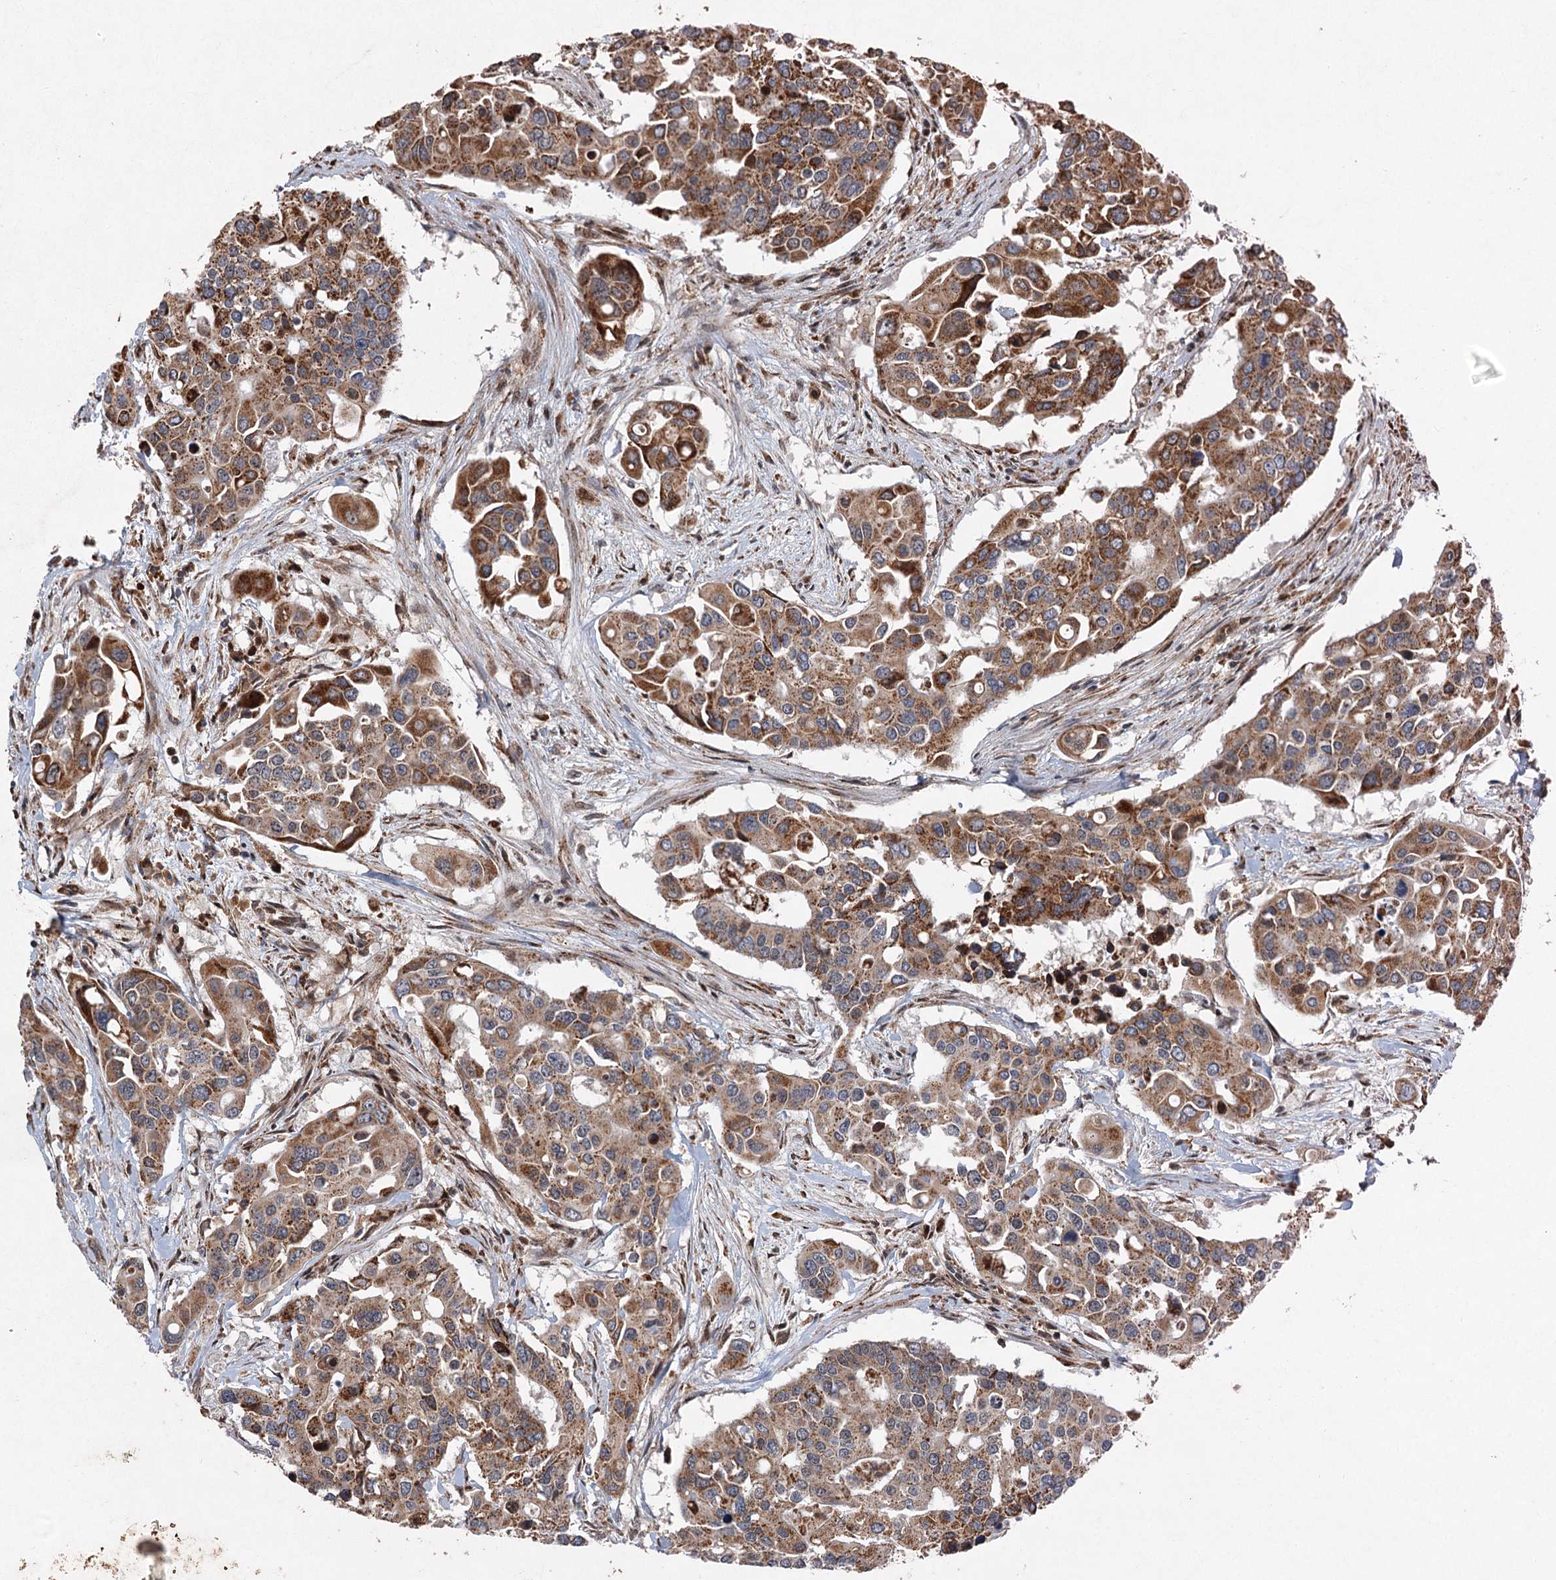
{"staining": {"intensity": "moderate", "quantity": ">75%", "location": "cytoplasmic/membranous"}, "tissue": "colorectal cancer", "cell_type": "Tumor cells", "image_type": "cancer", "snomed": [{"axis": "morphology", "description": "Adenocarcinoma, NOS"}, {"axis": "topography", "description": "Colon"}], "caption": "The micrograph demonstrates staining of colorectal adenocarcinoma, revealing moderate cytoplasmic/membranous protein positivity (brown color) within tumor cells. The staining was performed using DAB to visualize the protein expression in brown, while the nuclei were stained in blue with hematoxylin (Magnification: 20x).", "gene": "SRPX2", "patient": {"sex": "male", "age": 77}}